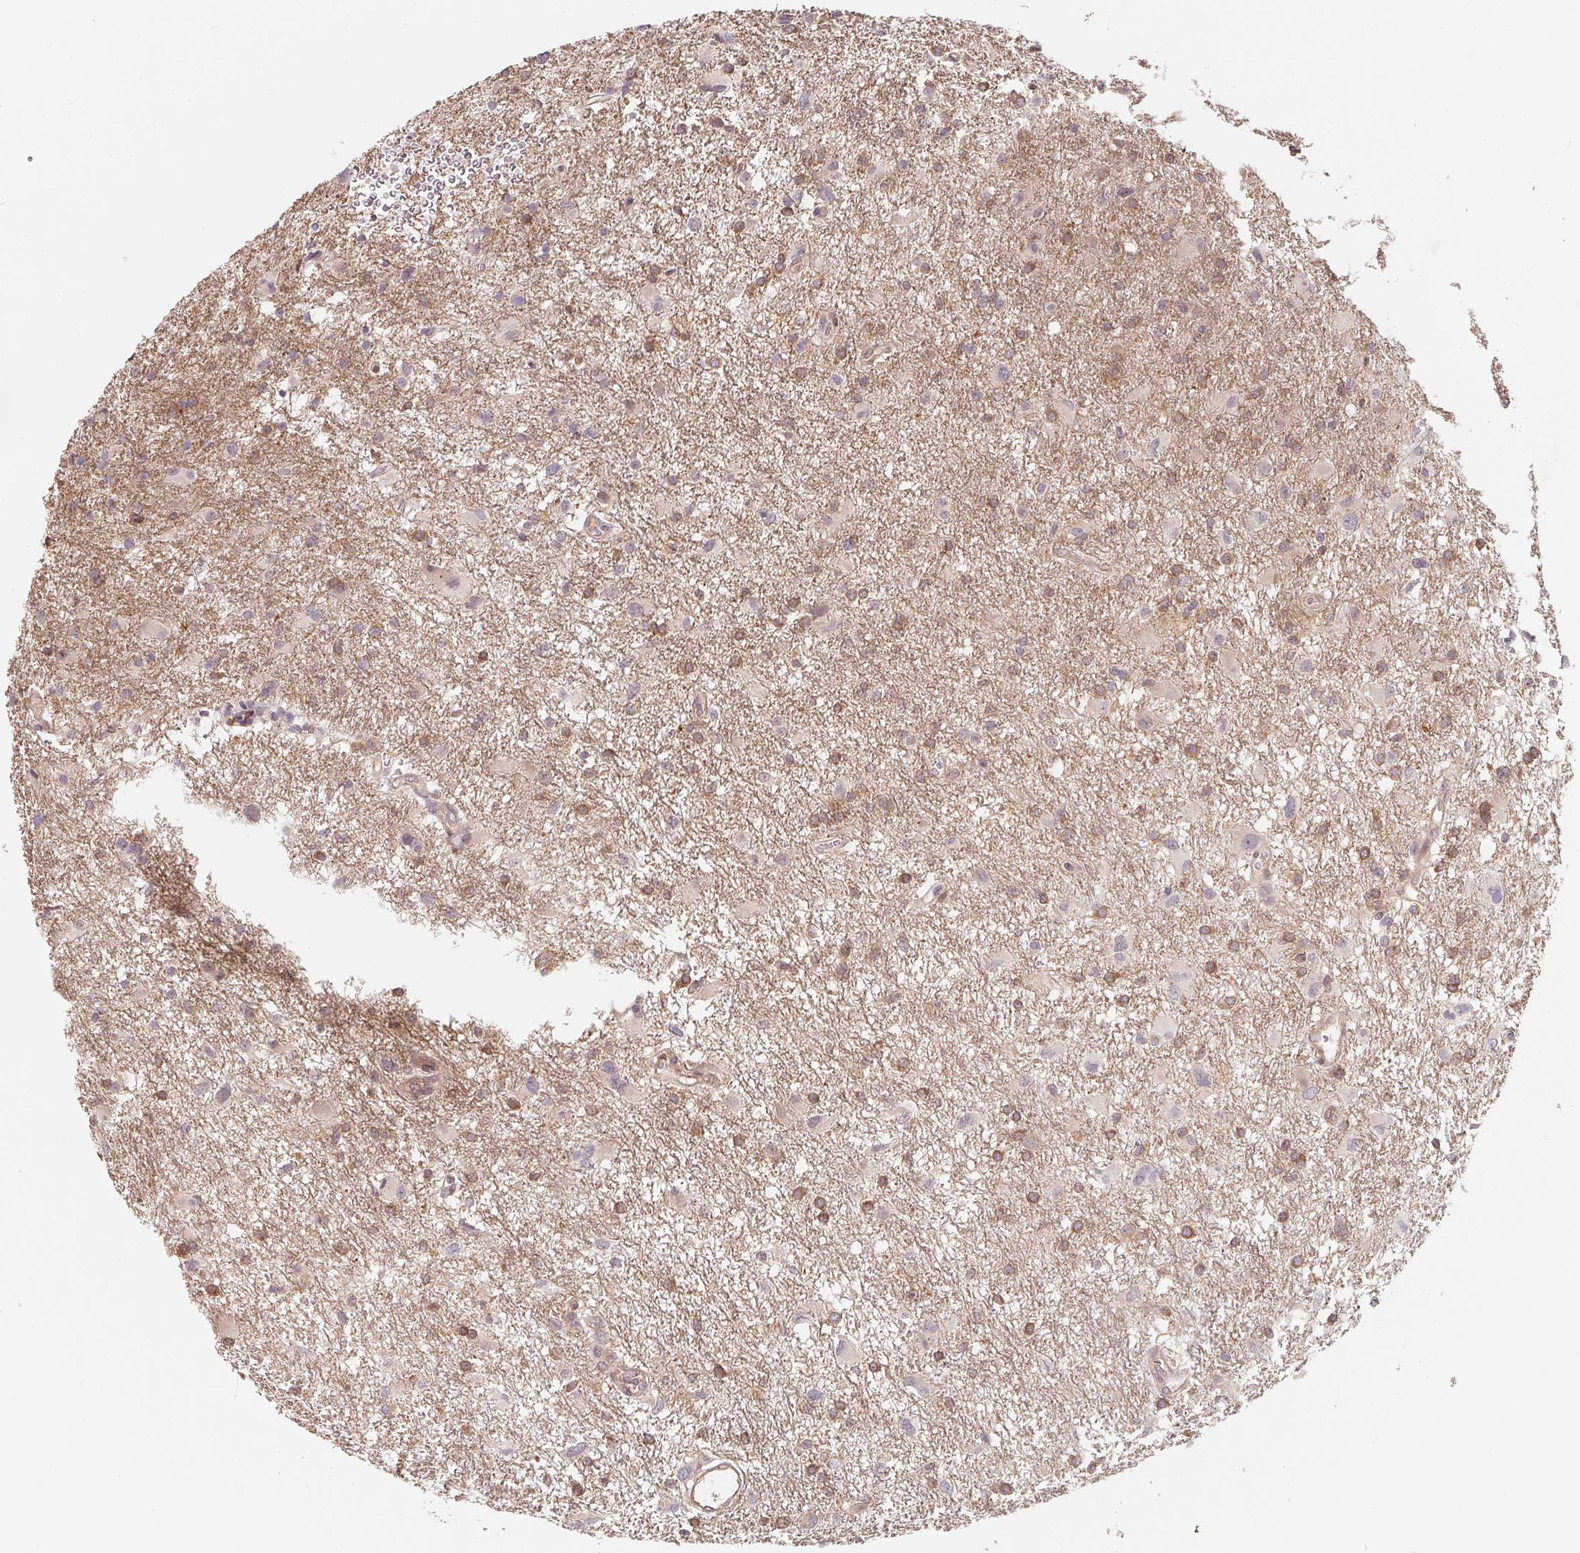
{"staining": {"intensity": "moderate", "quantity": "25%-75%", "location": "cytoplasmic/membranous"}, "tissue": "glioma", "cell_type": "Tumor cells", "image_type": "cancer", "snomed": [{"axis": "morphology", "description": "Glioma, malignant, High grade"}, {"axis": "topography", "description": "Brain"}], "caption": "IHC photomicrograph of neoplastic tissue: human glioma stained using immunohistochemistry shows medium levels of moderate protein expression localized specifically in the cytoplasmic/membranous of tumor cells, appearing as a cytoplasmic/membranous brown color.", "gene": "ANKRD13A", "patient": {"sex": "male", "age": 53}}